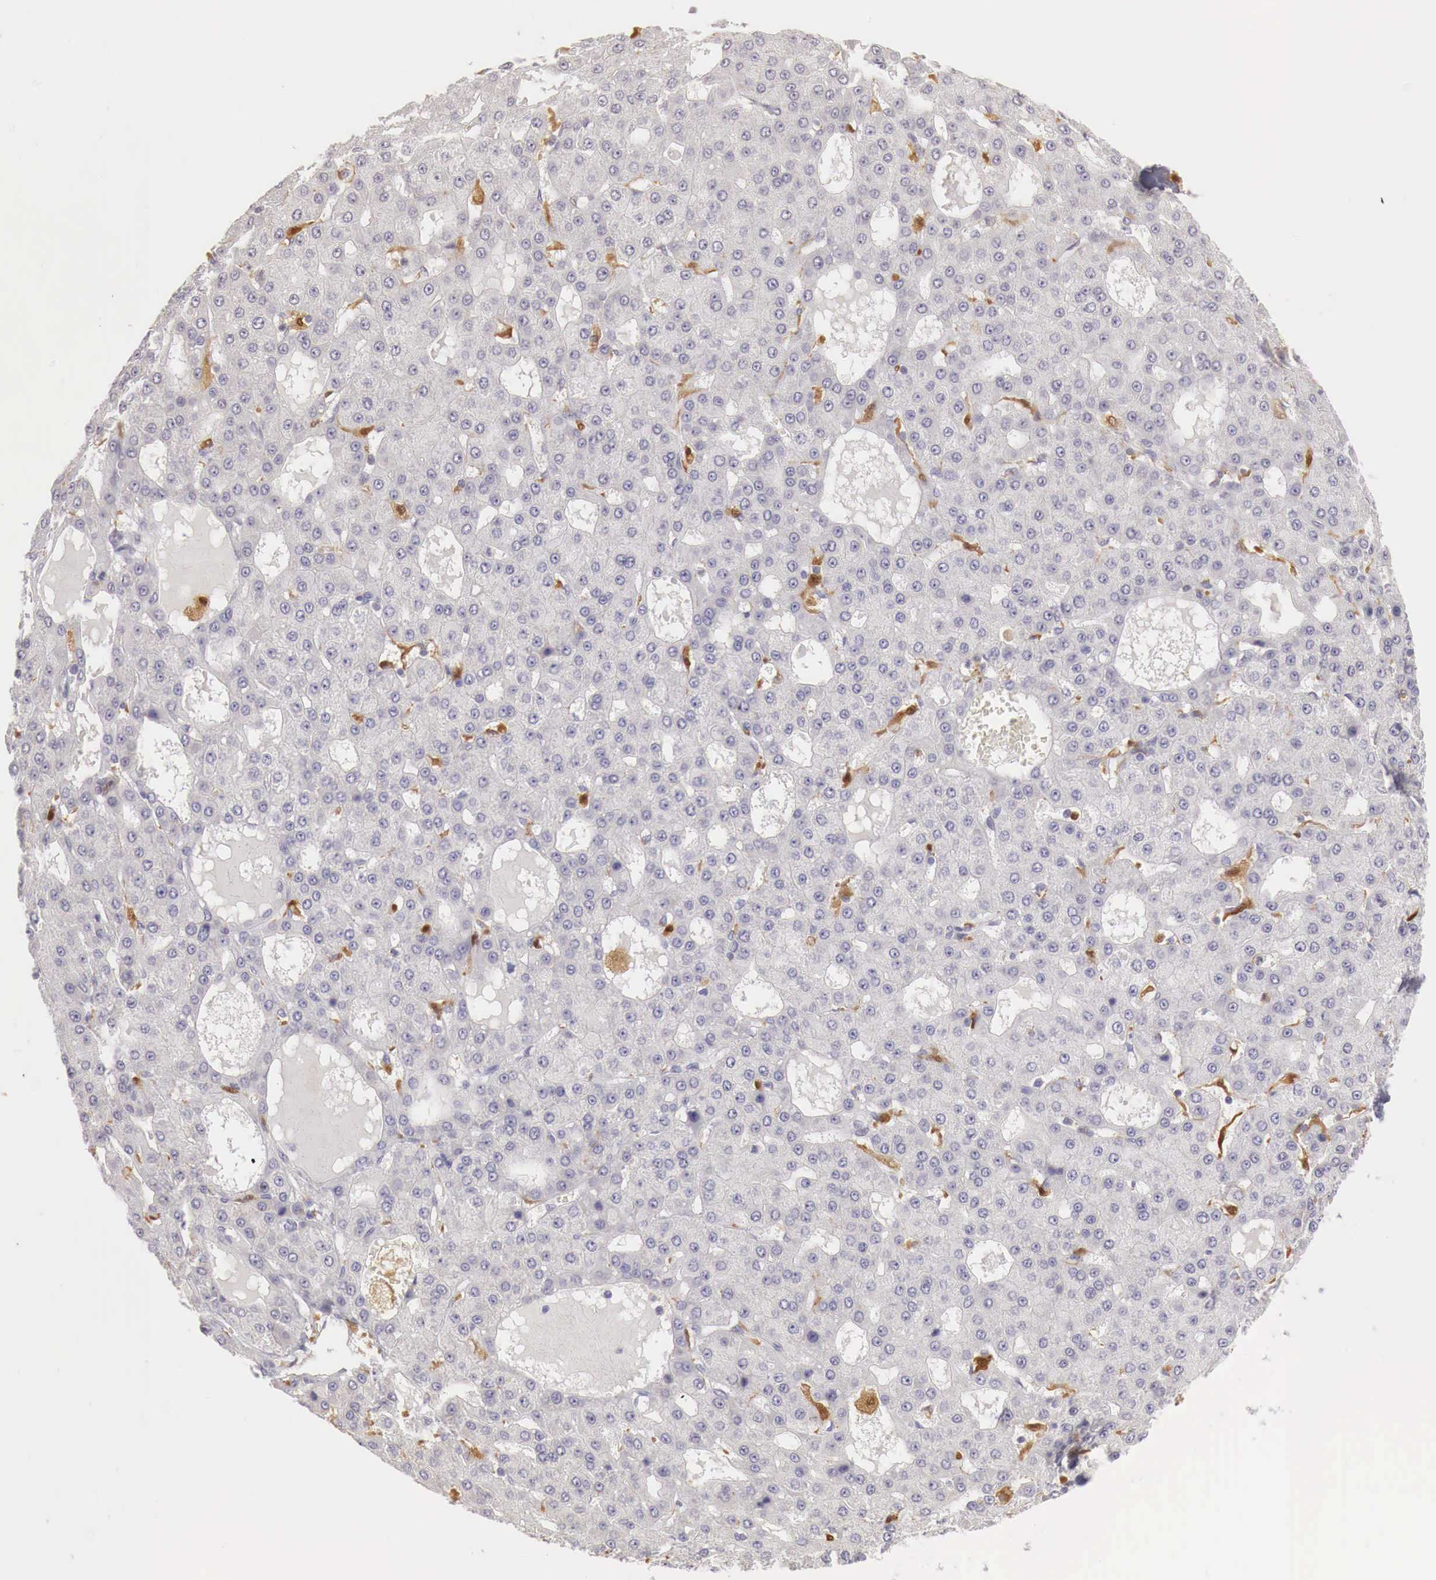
{"staining": {"intensity": "negative", "quantity": "none", "location": "none"}, "tissue": "liver cancer", "cell_type": "Tumor cells", "image_type": "cancer", "snomed": [{"axis": "morphology", "description": "Carcinoma, Hepatocellular, NOS"}, {"axis": "topography", "description": "Liver"}], "caption": "Immunohistochemistry (IHC) photomicrograph of human liver hepatocellular carcinoma stained for a protein (brown), which exhibits no expression in tumor cells.", "gene": "RENBP", "patient": {"sex": "male", "age": 47}}